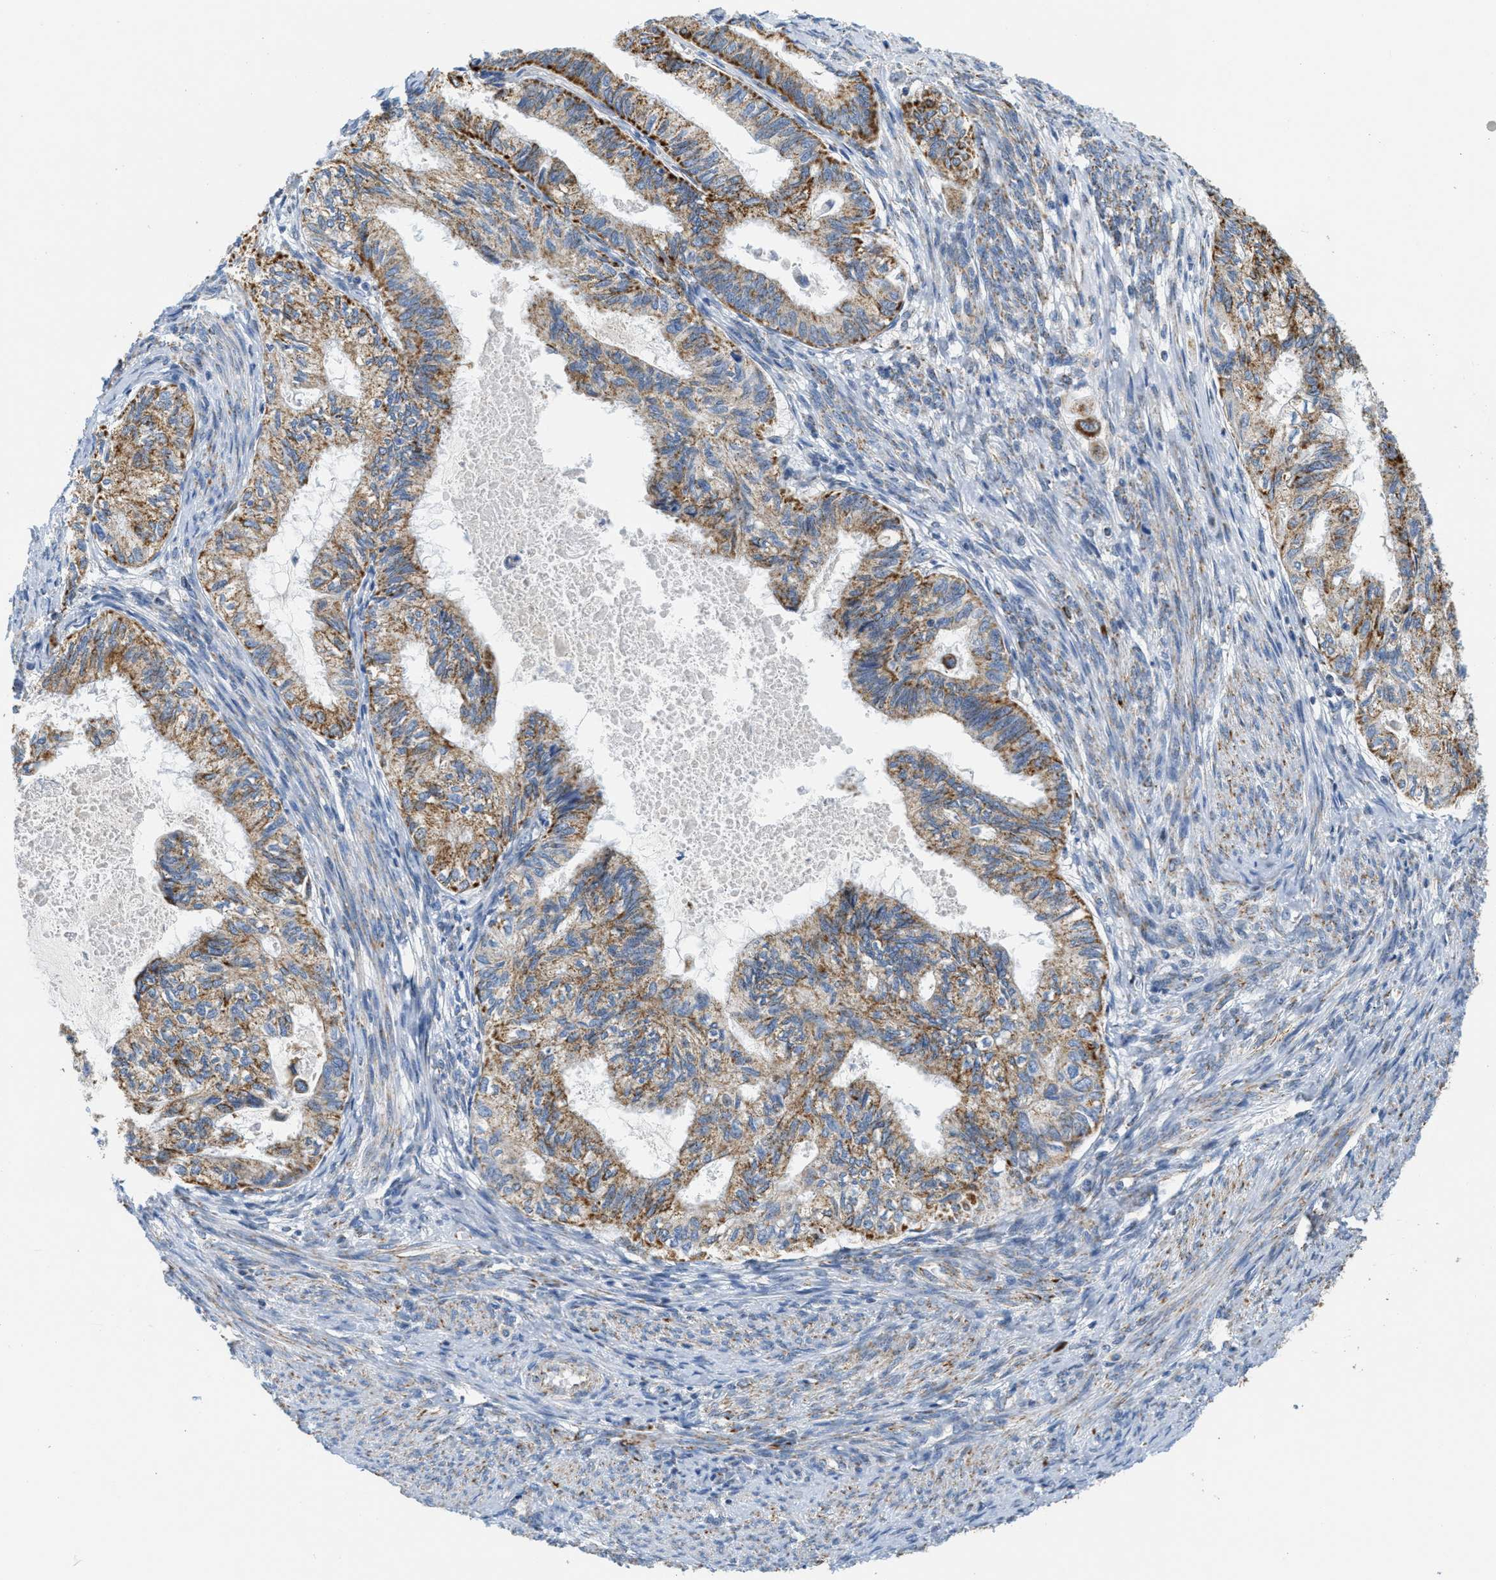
{"staining": {"intensity": "moderate", "quantity": ">75%", "location": "cytoplasmic/membranous"}, "tissue": "cervical cancer", "cell_type": "Tumor cells", "image_type": "cancer", "snomed": [{"axis": "morphology", "description": "Normal tissue, NOS"}, {"axis": "morphology", "description": "Adenocarcinoma, NOS"}, {"axis": "topography", "description": "Cervix"}, {"axis": "topography", "description": "Endometrium"}], "caption": "Human cervical cancer (adenocarcinoma) stained with a protein marker shows moderate staining in tumor cells.", "gene": "KCNJ5", "patient": {"sex": "female", "age": 86}}